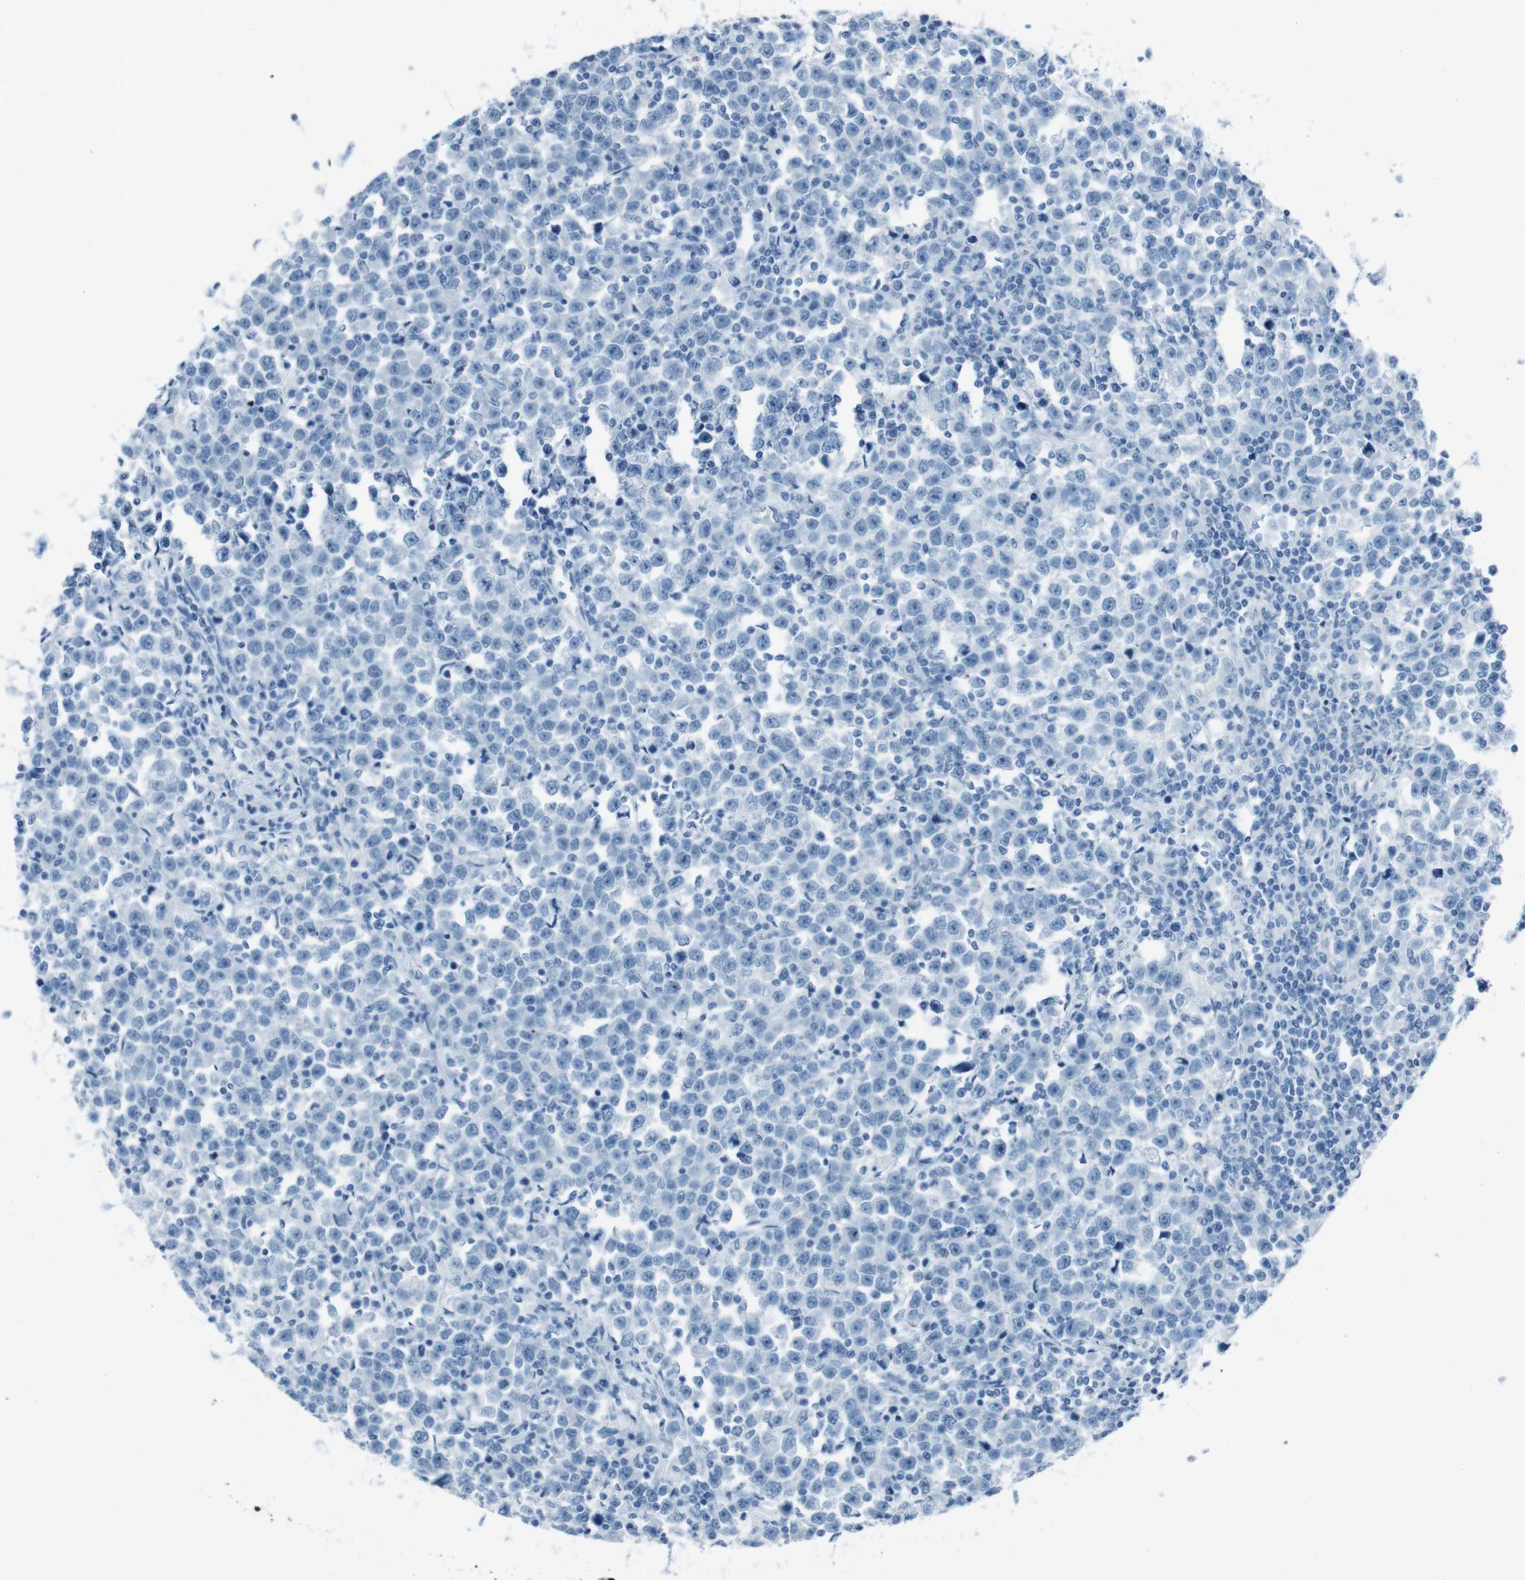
{"staining": {"intensity": "negative", "quantity": "none", "location": "none"}, "tissue": "testis cancer", "cell_type": "Tumor cells", "image_type": "cancer", "snomed": [{"axis": "morphology", "description": "Seminoma, NOS"}, {"axis": "topography", "description": "Testis"}], "caption": "The immunohistochemistry (IHC) photomicrograph has no significant staining in tumor cells of testis cancer tissue. Nuclei are stained in blue.", "gene": "TMEM207", "patient": {"sex": "male", "age": 43}}